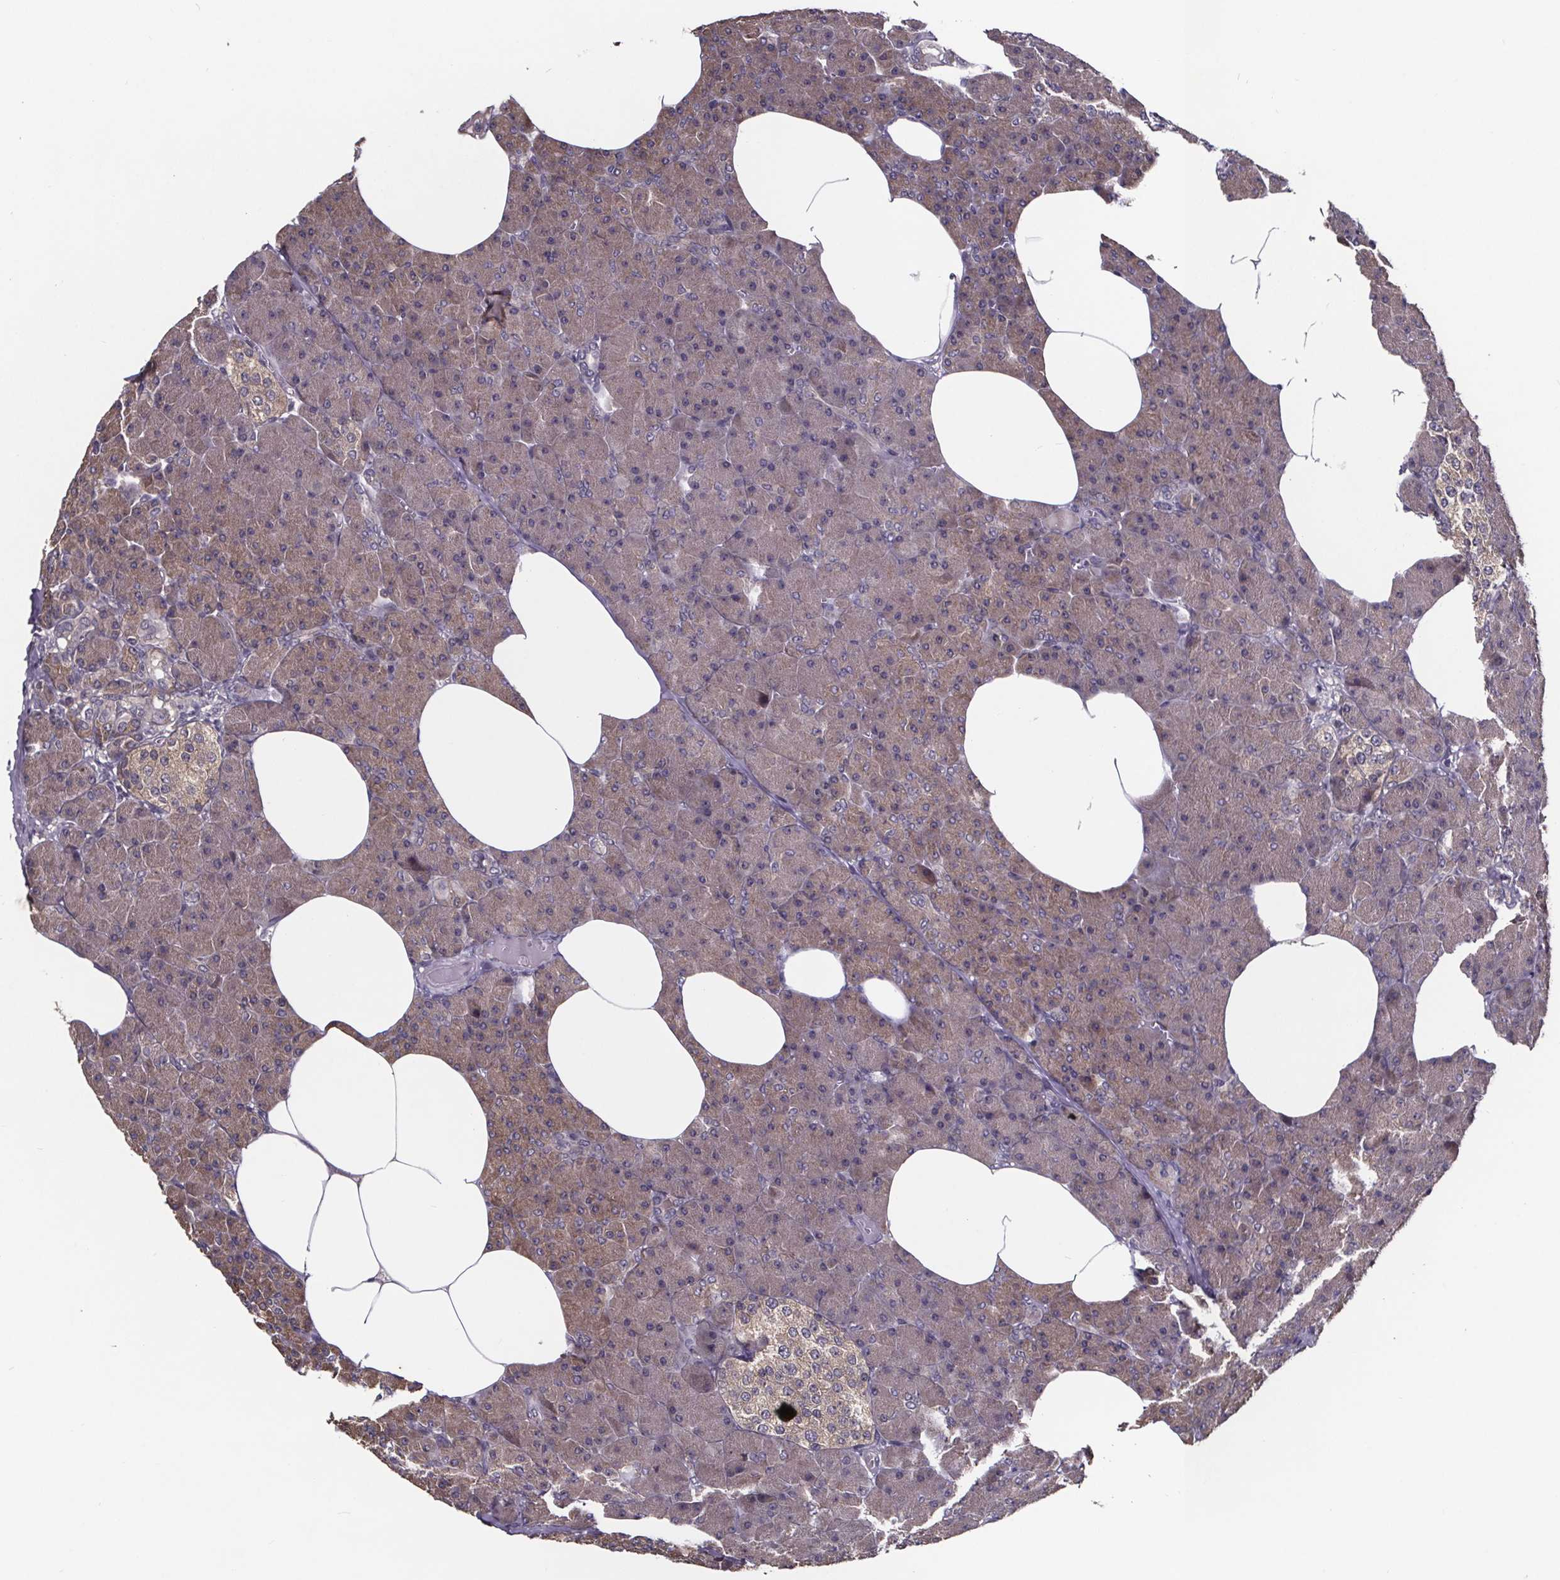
{"staining": {"intensity": "weak", "quantity": "25%-75%", "location": "cytoplasmic/membranous"}, "tissue": "pancreas", "cell_type": "Exocrine glandular cells", "image_type": "normal", "snomed": [{"axis": "morphology", "description": "Normal tissue, NOS"}, {"axis": "topography", "description": "Pancreas"}], "caption": "IHC of benign pancreas exhibits low levels of weak cytoplasmic/membranous expression in approximately 25%-75% of exocrine glandular cells.", "gene": "SMIM1", "patient": {"sex": "female", "age": 45}}